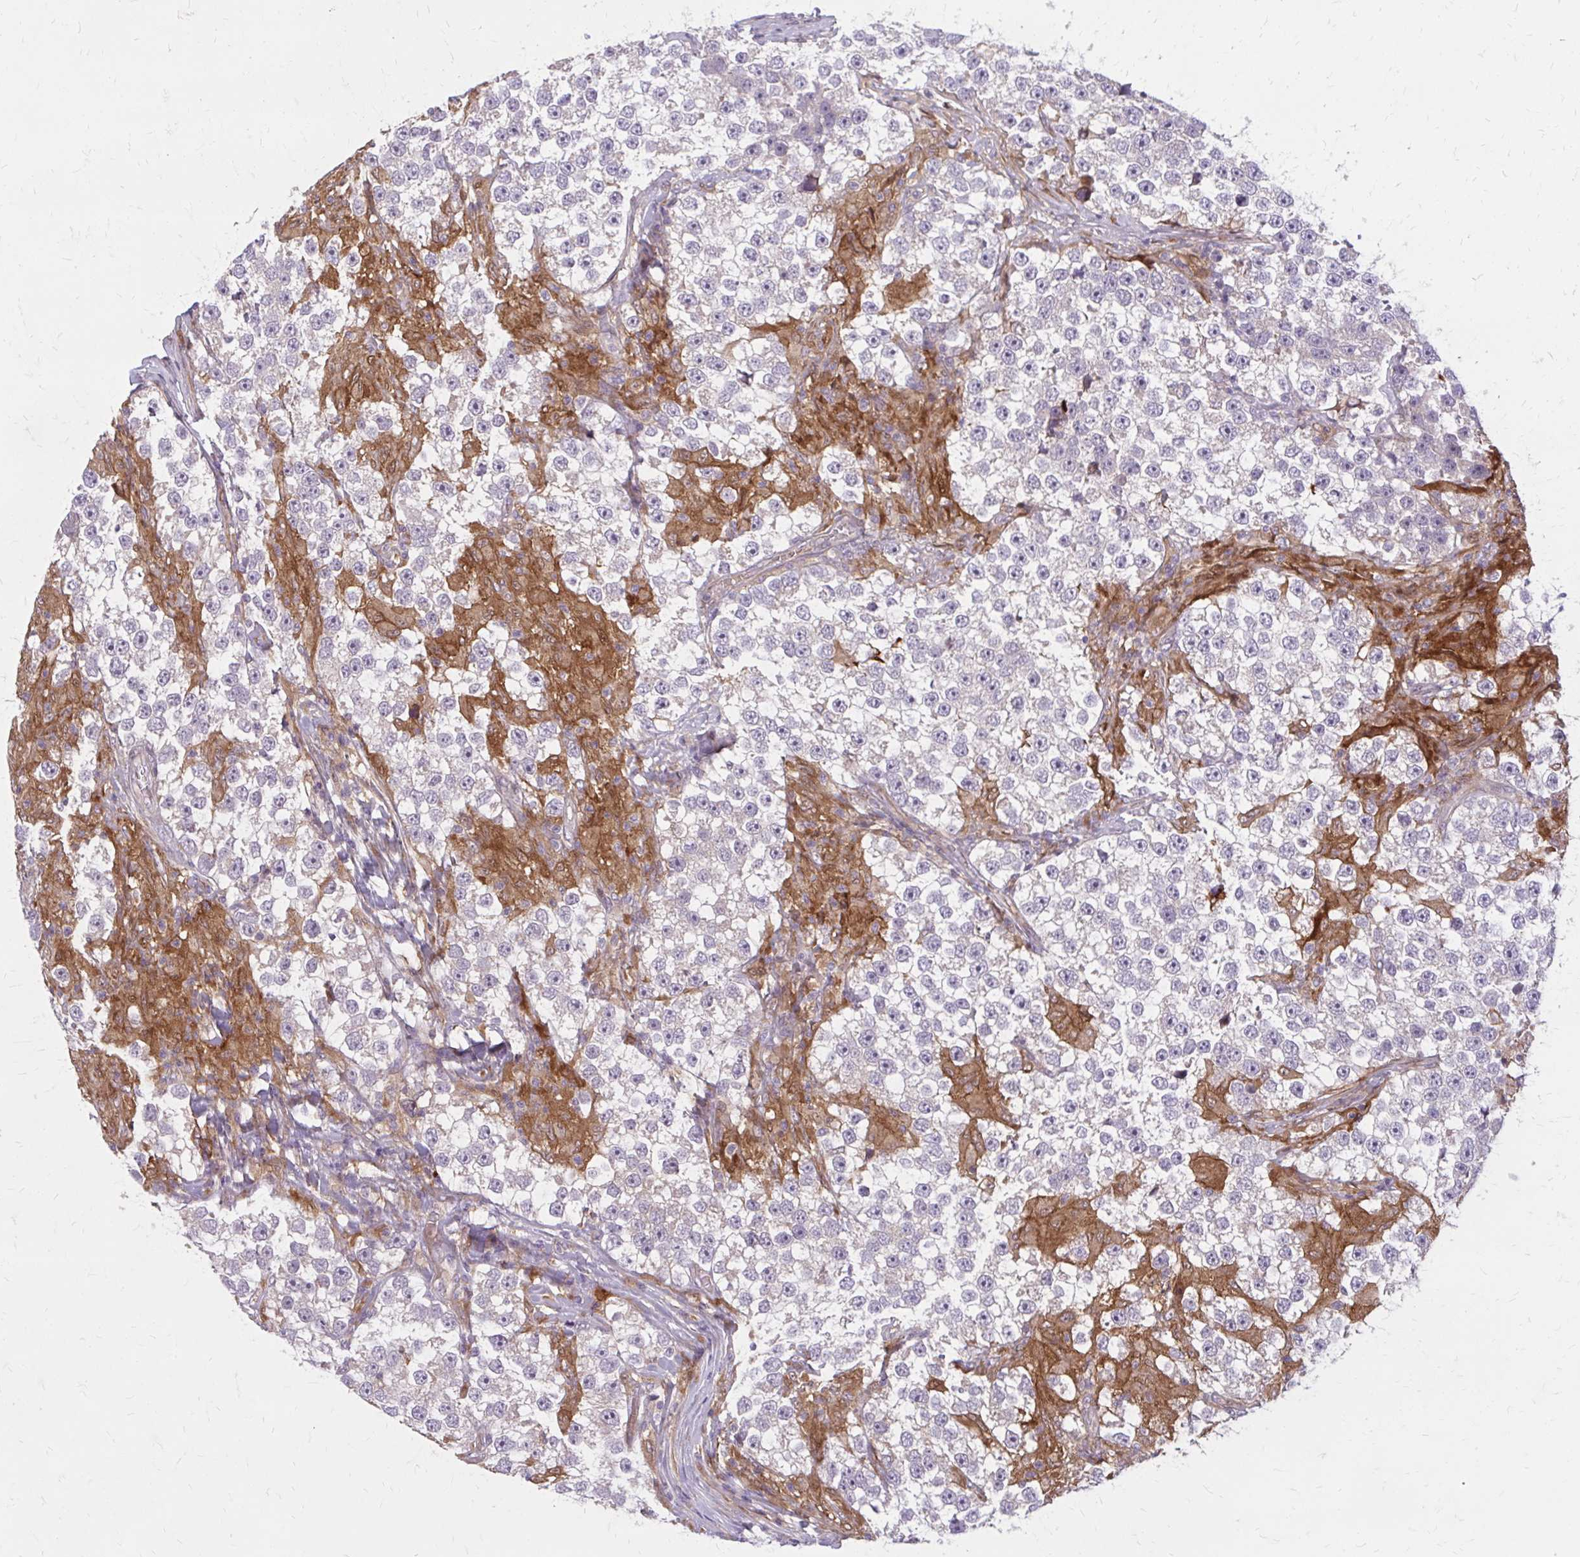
{"staining": {"intensity": "negative", "quantity": "none", "location": "none"}, "tissue": "testis cancer", "cell_type": "Tumor cells", "image_type": "cancer", "snomed": [{"axis": "morphology", "description": "Seminoma, NOS"}, {"axis": "topography", "description": "Testis"}], "caption": "An image of human testis seminoma is negative for staining in tumor cells.", "gene": "OXNAD1", "patient": {"sex": "male", "age": 46}}